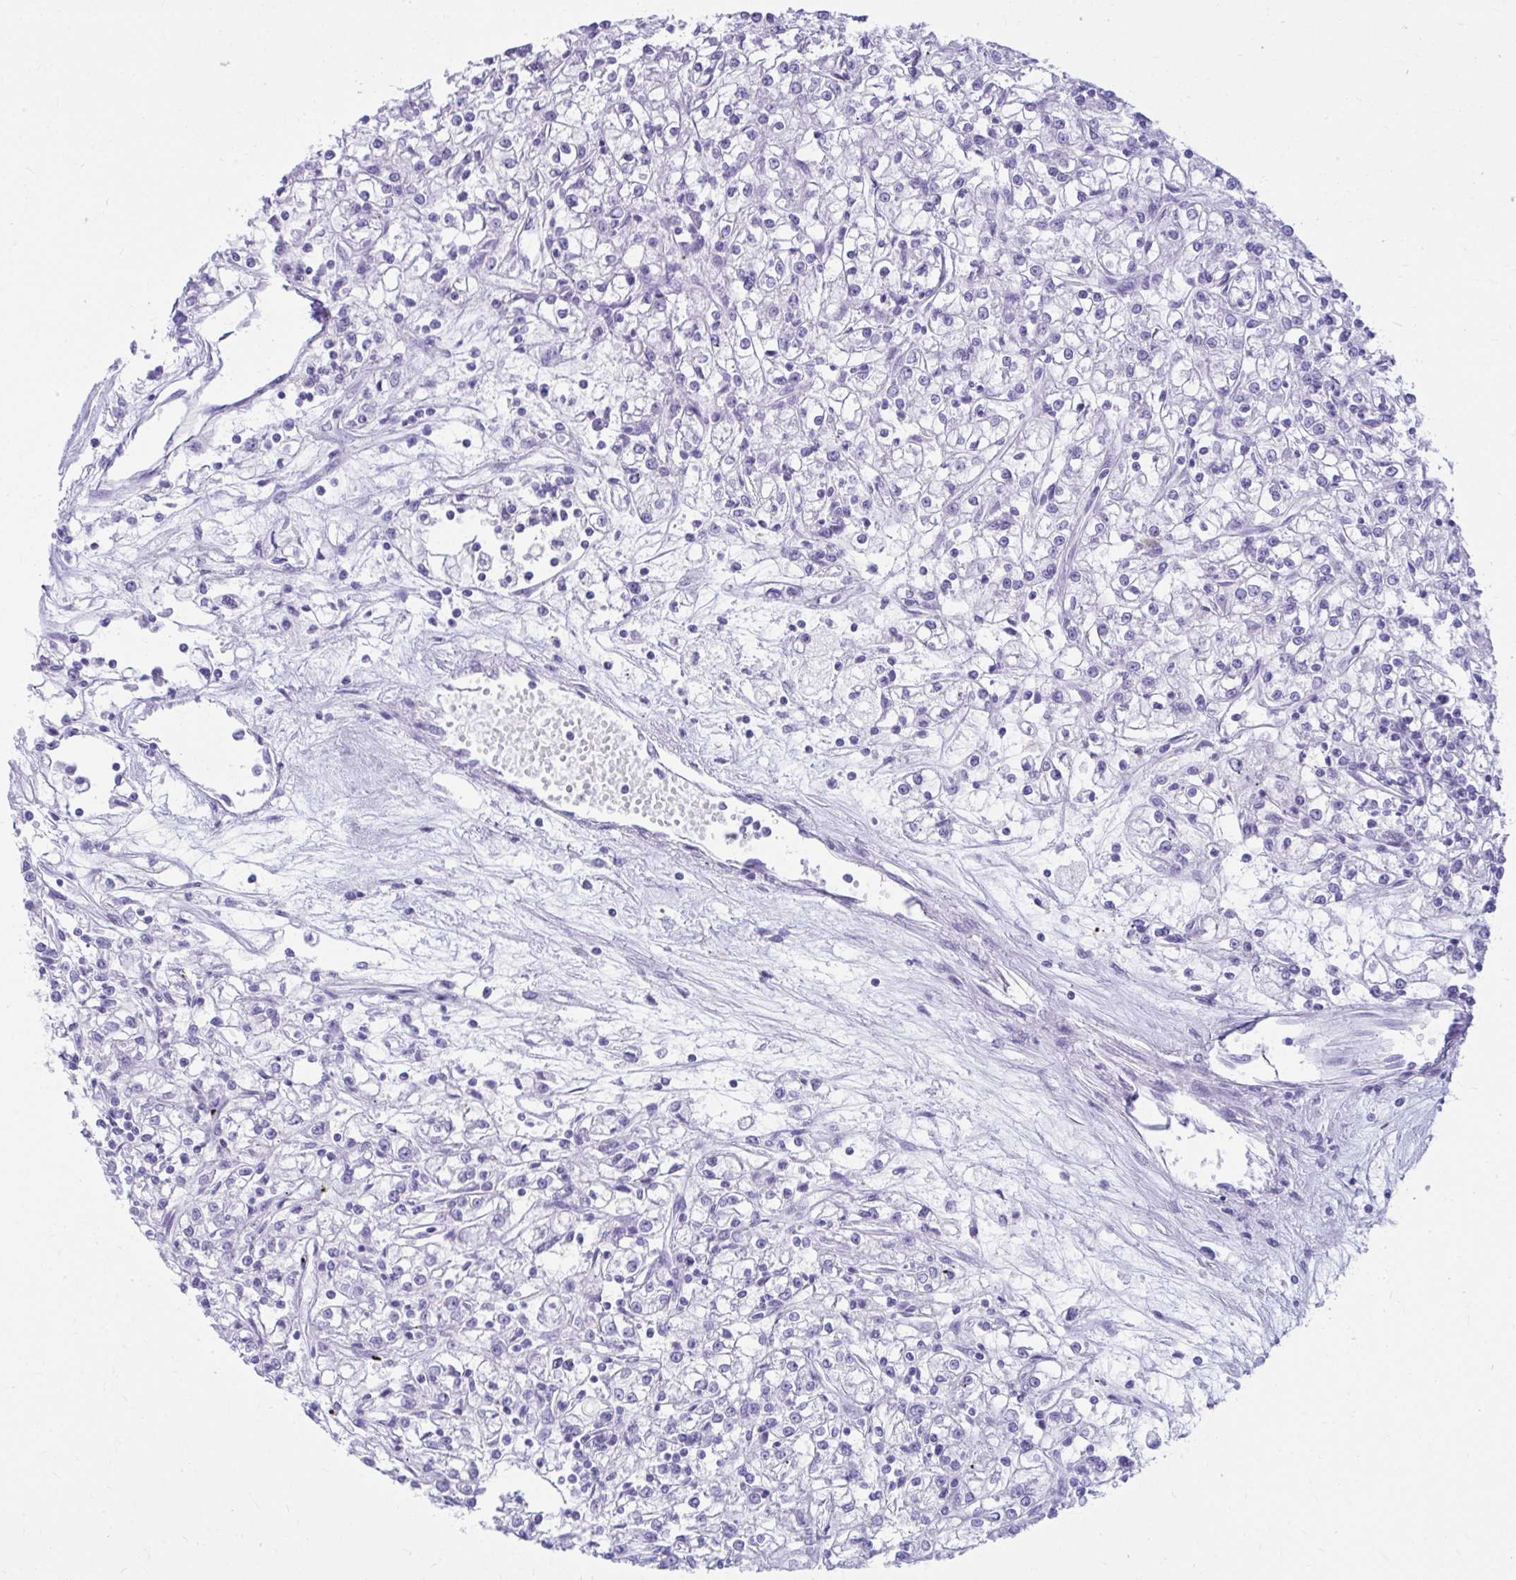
{"staining": {"intensity": "negative", "quantity": "none", "location": "none"}, "tissue": "renal cancer", "cell_type": "Tumor cells", "image_type": "cancer", "snomed": [{"axis": "morphology", "description": "Adenocarcinoma, NOS"}, {"axis": "topography", "description": "Kidney"}], "caption": "This is an immunohistochemistry (IHC) photomicrograph of renal cancer (adenocarcinoma). There is no staining in tumor cells.", "gene": "ATP4B", "patient": {"sex": "female", "age": 59}}